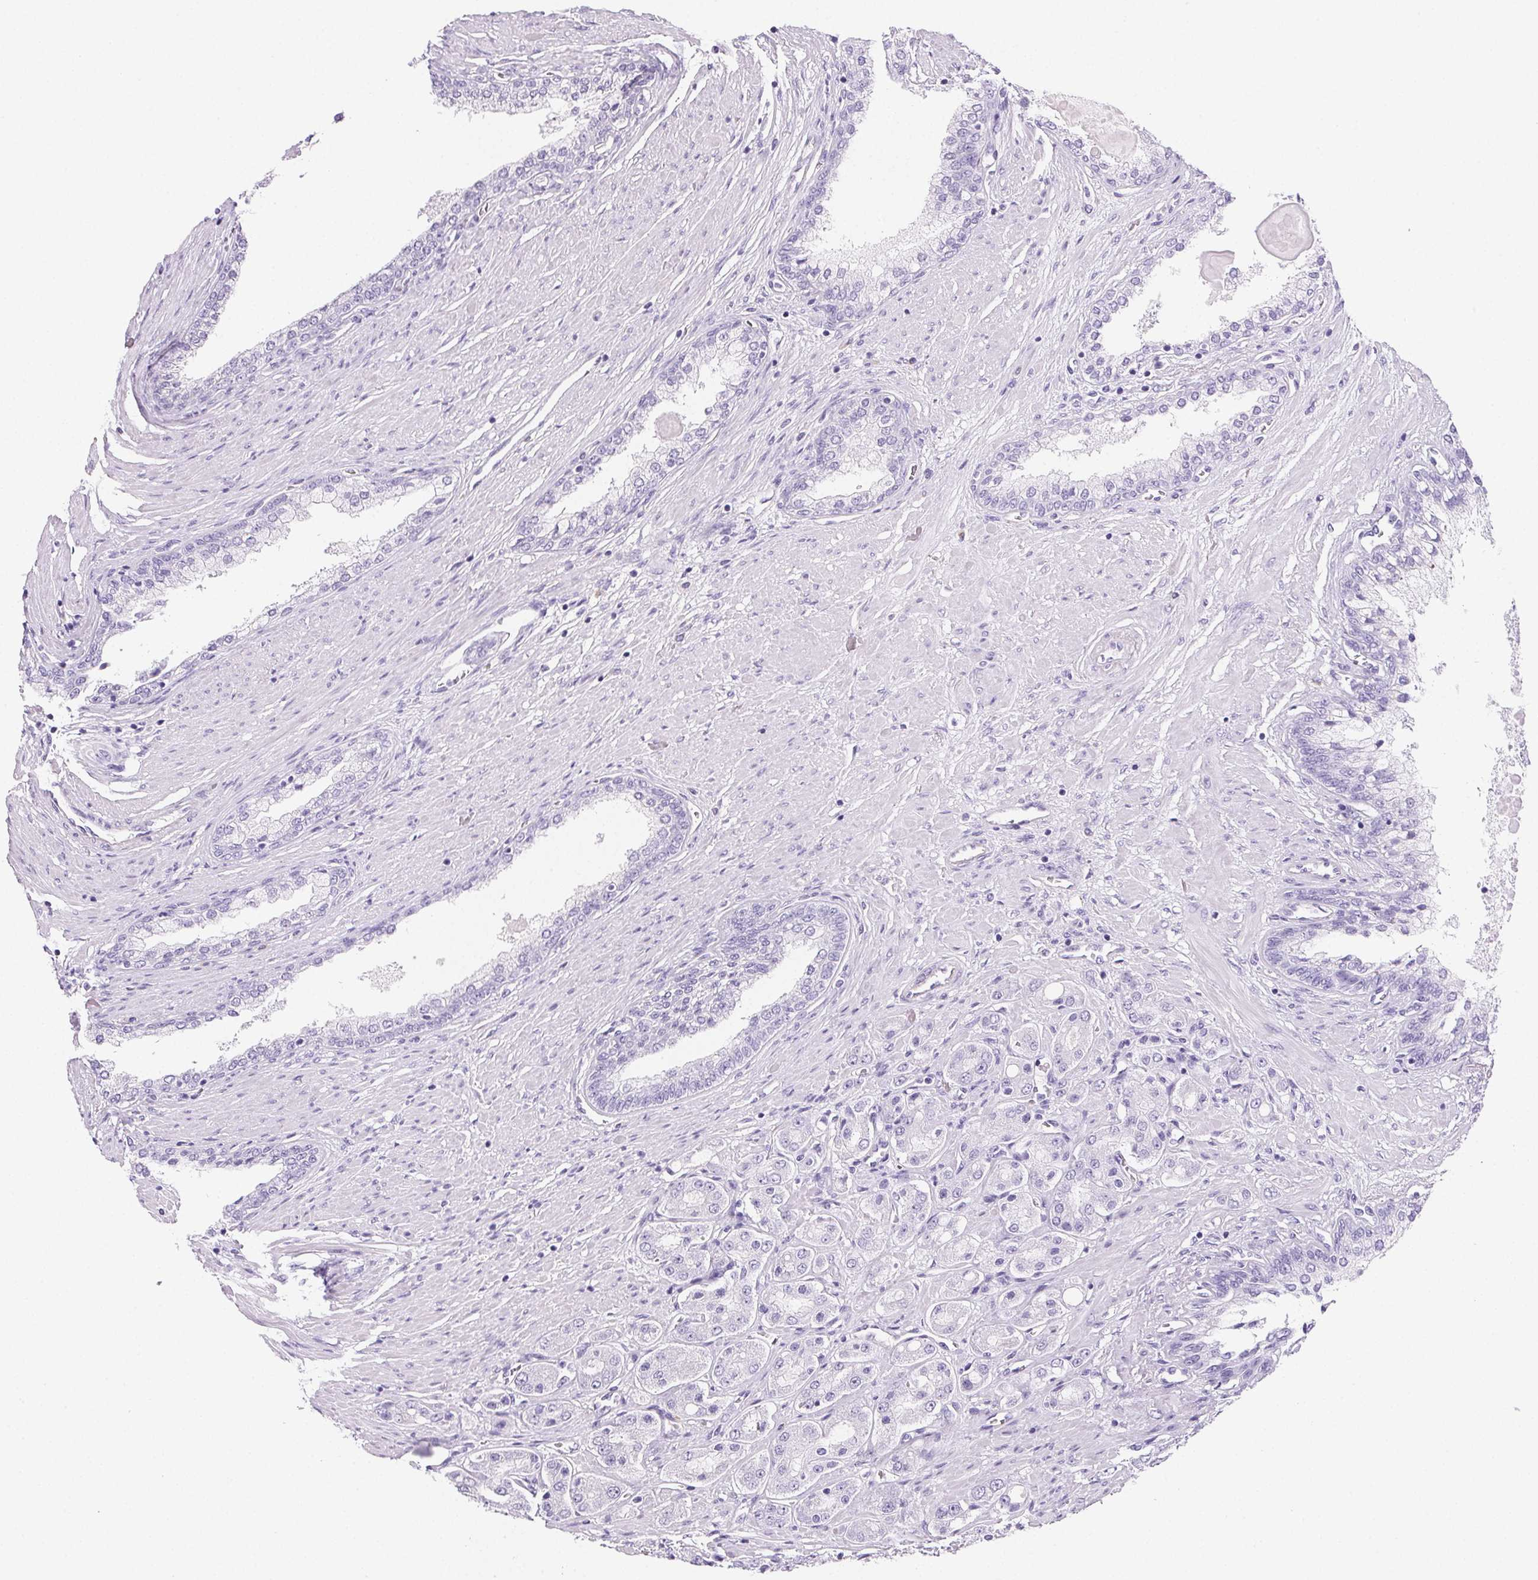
{"staining": {"intensity": "negative", "quantity": "none", "location": "none"}, "tissue": "prostate cancer", "cell_type": "Tumor cells", "image_type": "cancer", "snomed": [{"axis": "morphology", "description": "Adenocarcinoma, High grade"}, {"axis": "topography", "description": "Prostate"}], "caption": "Immunohistochemistry (IHC) of human high-grade adenocarcinoma (prostate) displays no positivity in tumor cells.", "gene": "PRSS3", "patient": {"sex": "male", "age": 67}}